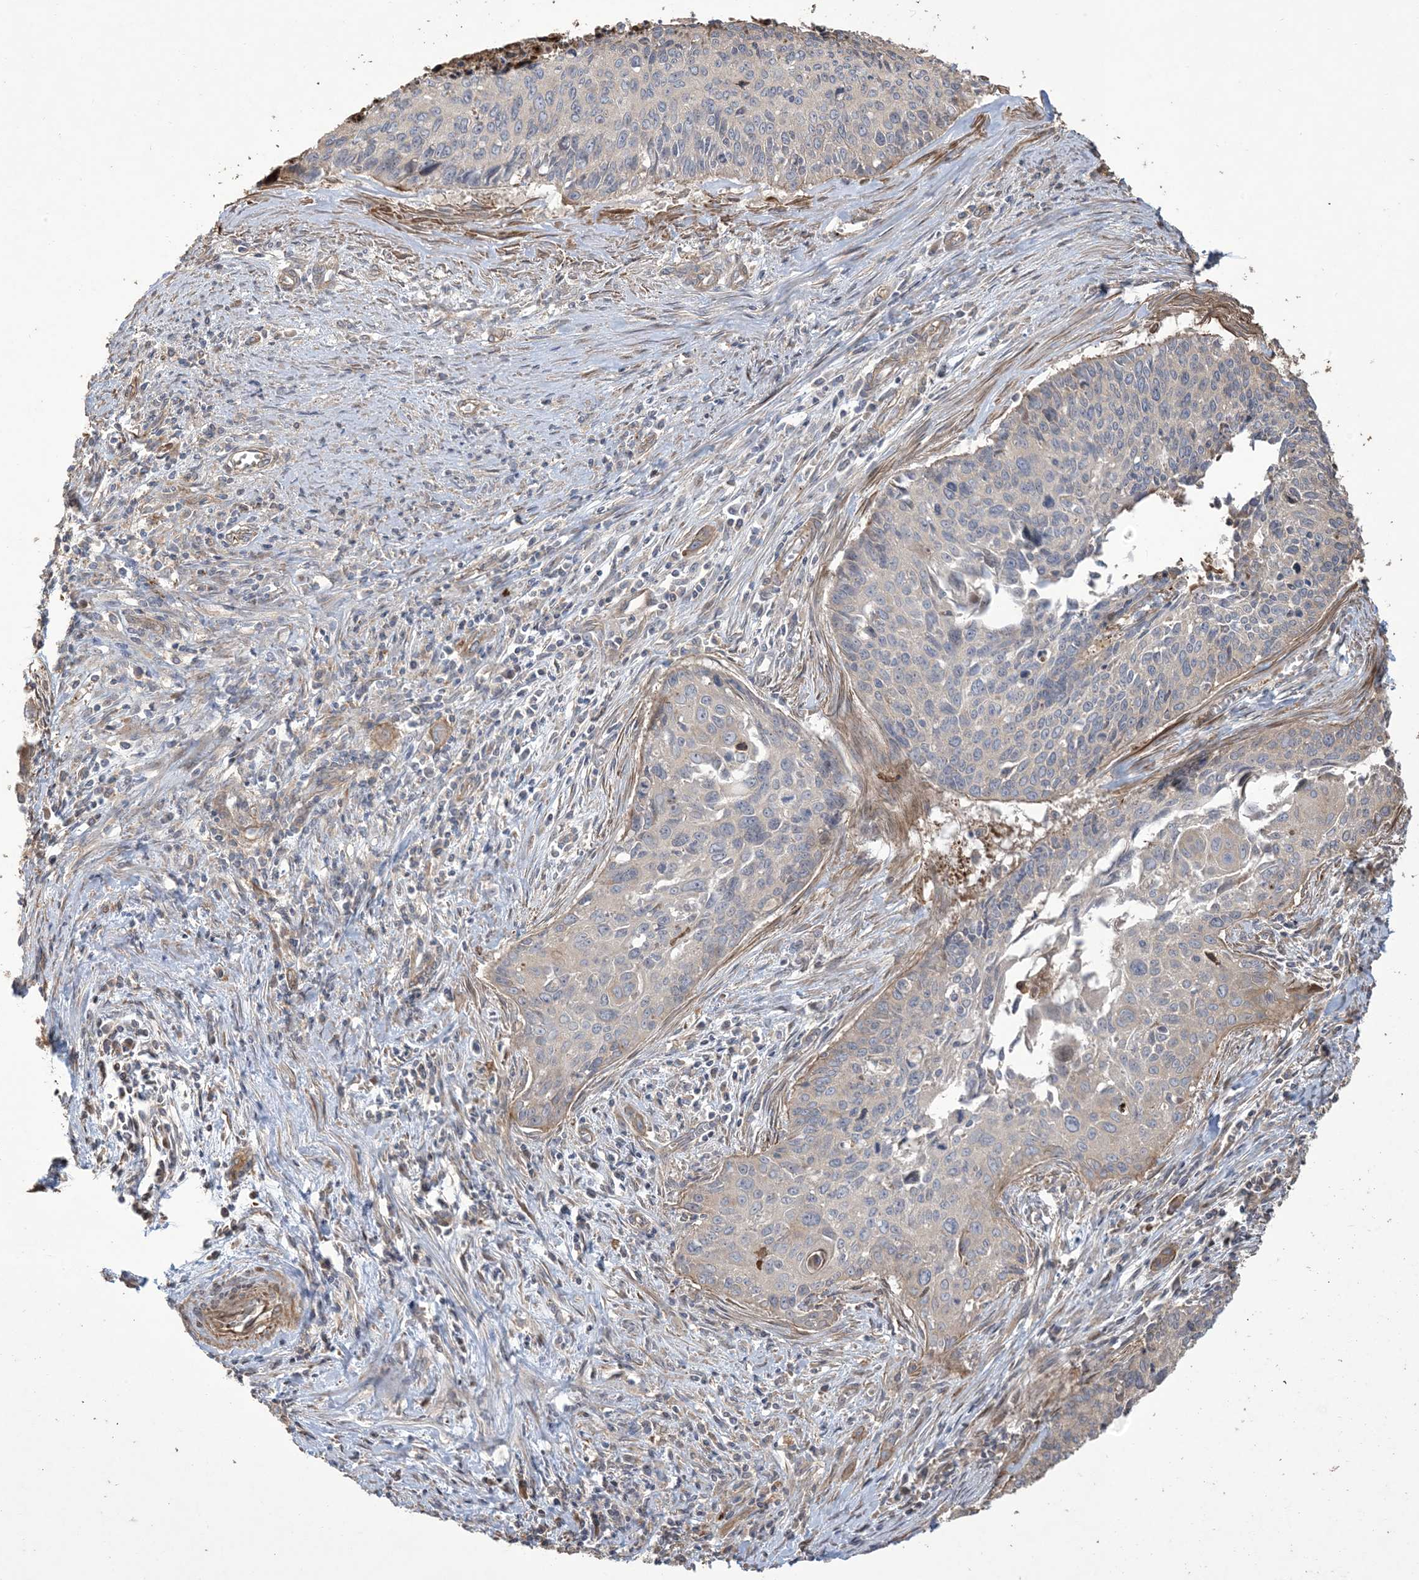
{"staining": {"intensity": "weak", "quantity": "<25%", "location": "cytoplasmic/membranous"}, "tissue": "cervical cancer", "cell_type": "Tumor cells", "image_type": "cancer", "snomed": [{"axis": "morphology", "description": "Squamous cell carcinoma, NOS"}, {"axis": "topography", "description": "Cervix"}], "caption": "High power microscopy micrograph of an immunohistochemistry (IHC) photomicrograph of cervical cancer (squamous cell carcinoma), revealing no significant expression in tumor cells.", "gene": "KLHL18", "patient": {"sex": "female", "age": 55}}